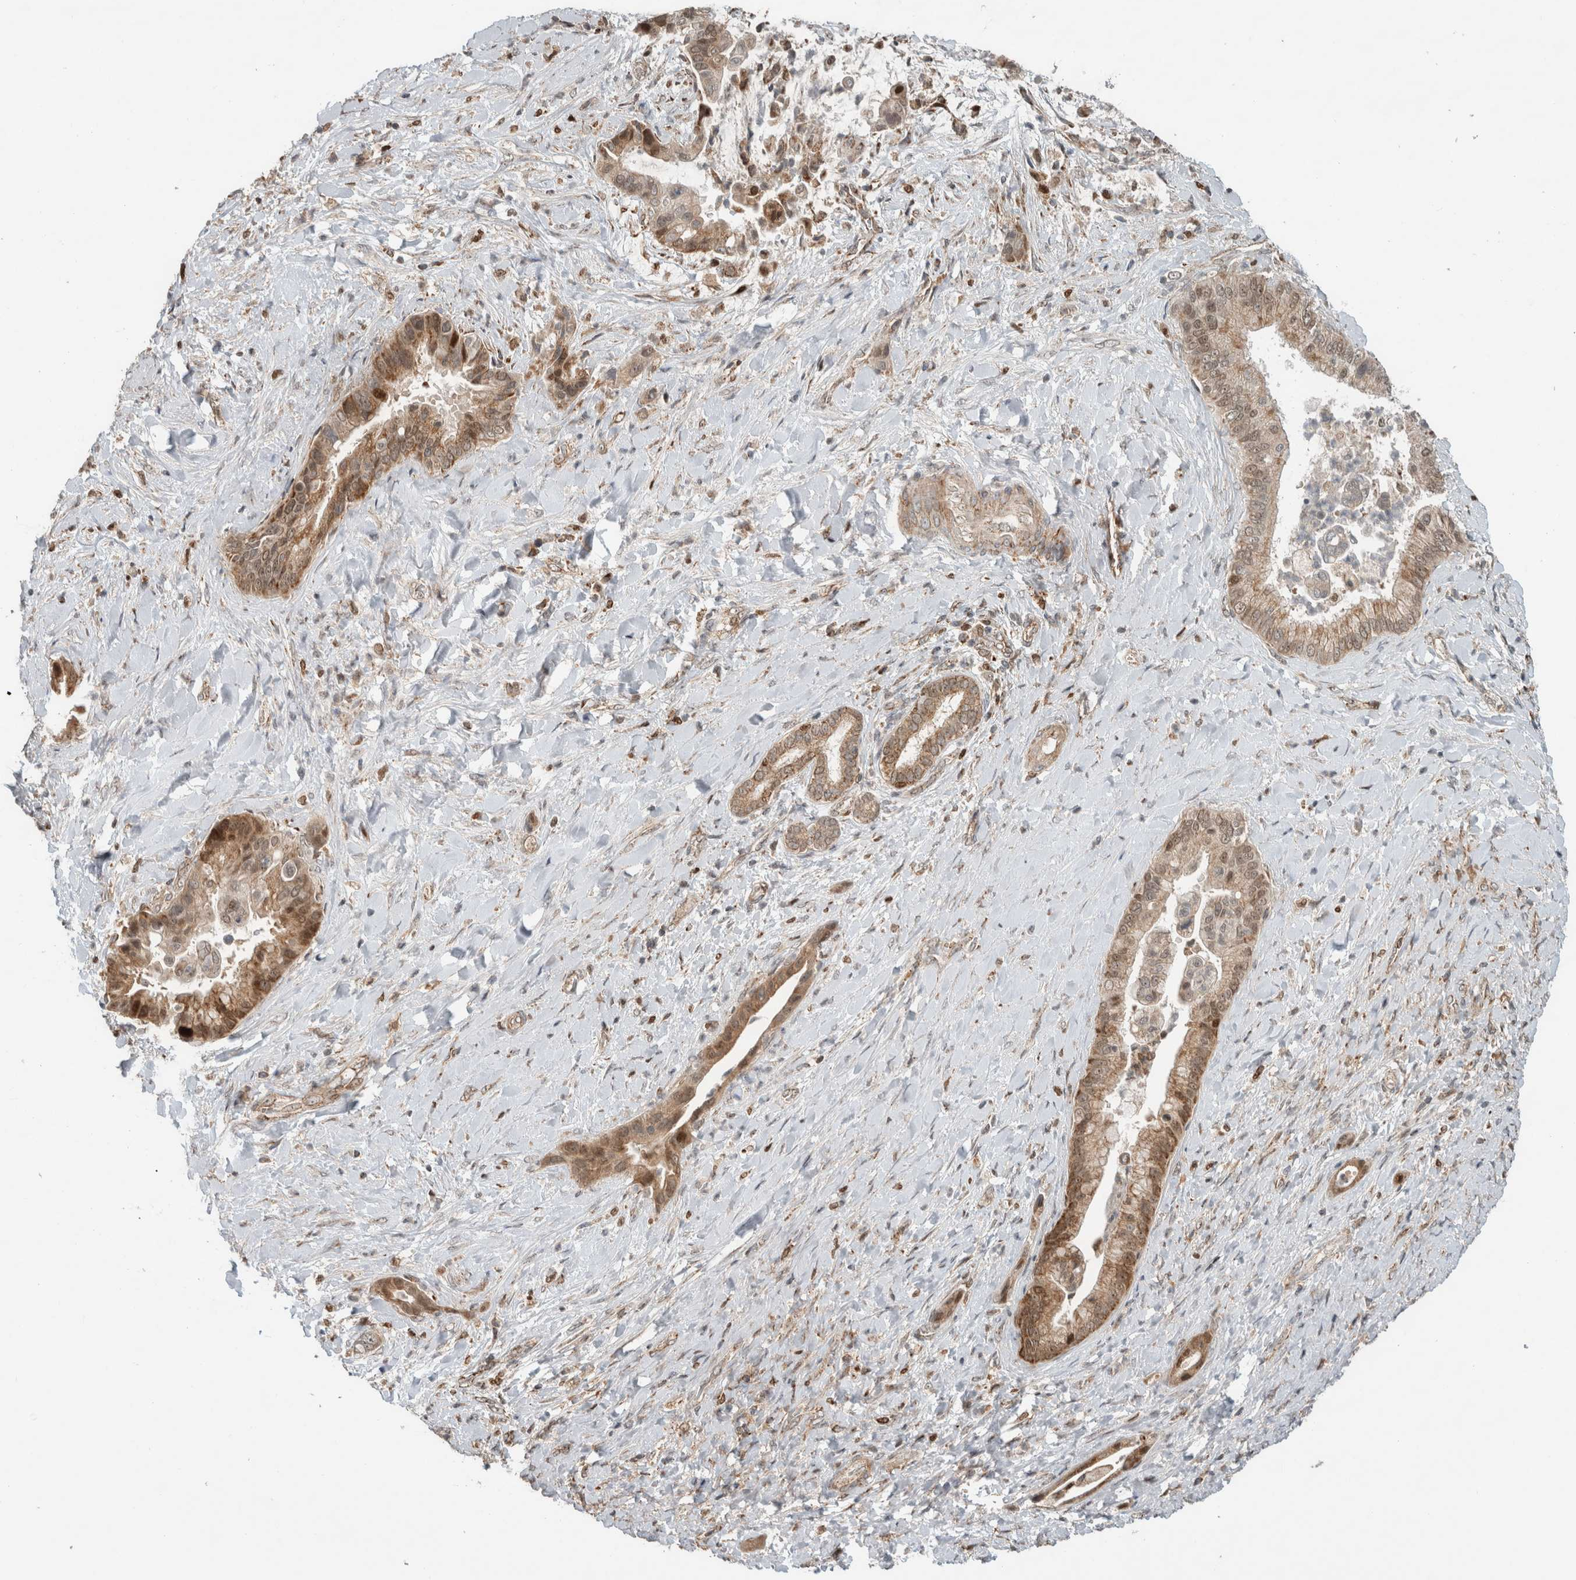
{"staining": {"intensity": "moderate", "quantity": ">75%", "location": "cytoplasmic/membranous,nuclear"}, "tissue": "liver cancer", "cell_type": "Tumor cells", "image_type": "cancer", "snomed": [{"axis": "morphology", "description": "Cholangiocarcinoma"}, {"axis": "topography", "description": "Liver"}], "caption": "Tumor cells exhibit medium levels of moderate cytoplasmic/membranous and nuclear staining in about >75% of cells in liver cancer.", "gene": "INSRR", "patient": {"sex": "female", "age": 54}}